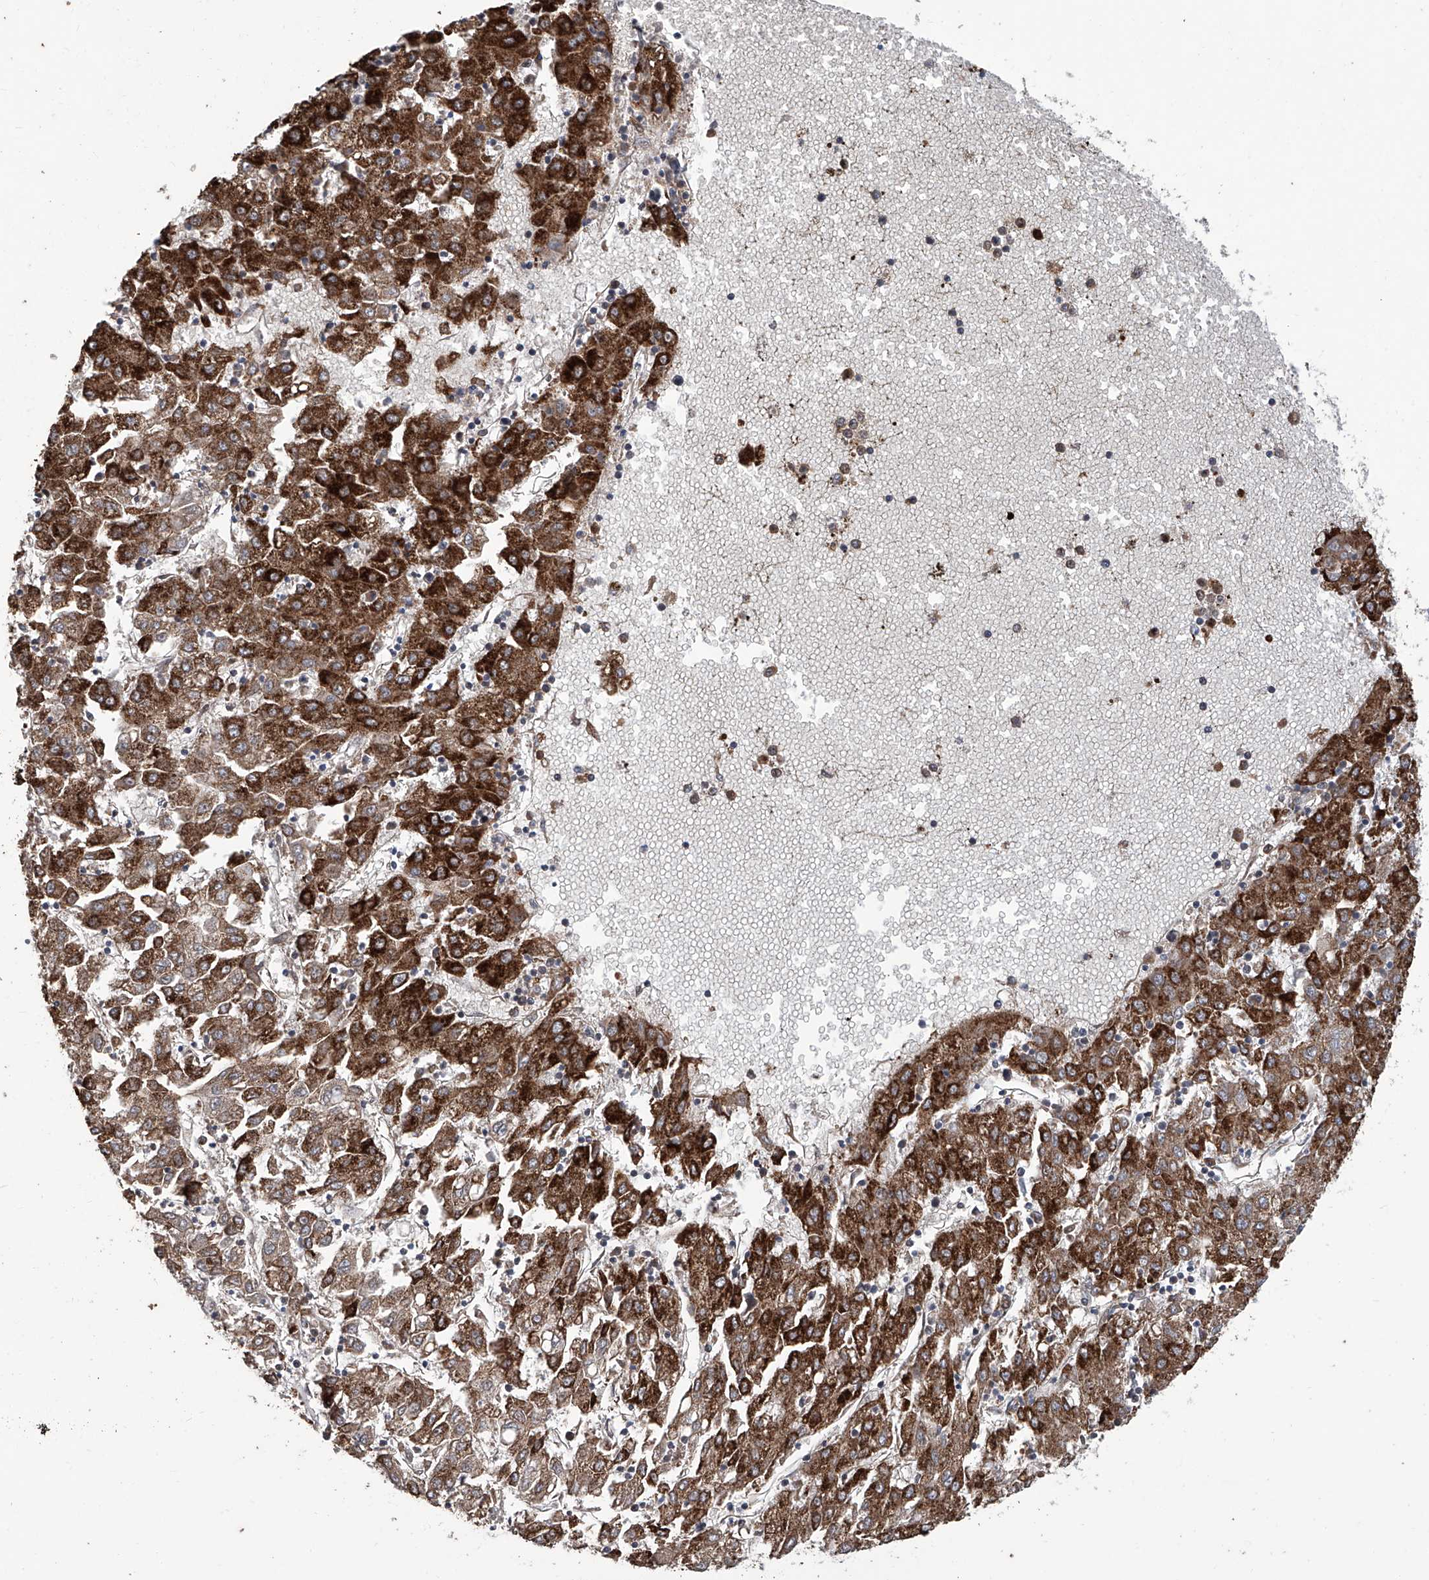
{"staining": {"intensity": "strong", "quantity": ">75%", "location": "cytoplasmic/membranous"}, "tissue": "liver cancer", "cell_type": "Tumor cells", "image_type": "cancer", "snomed": [{"axis": "morphology", "description": "Carcinoma, Hepatocellular, NOS"}, {"axis": "topography", "description": "Liver"}], "caption": "Hepatocellular carcinoma (liver) stained with immunohistochemistry (IHC) shows strong cytoplasmic/membranous expression in about >75% of tumor cells.", "gene": "EIF2D", "patient": {"sex": "male", "age": 72}}